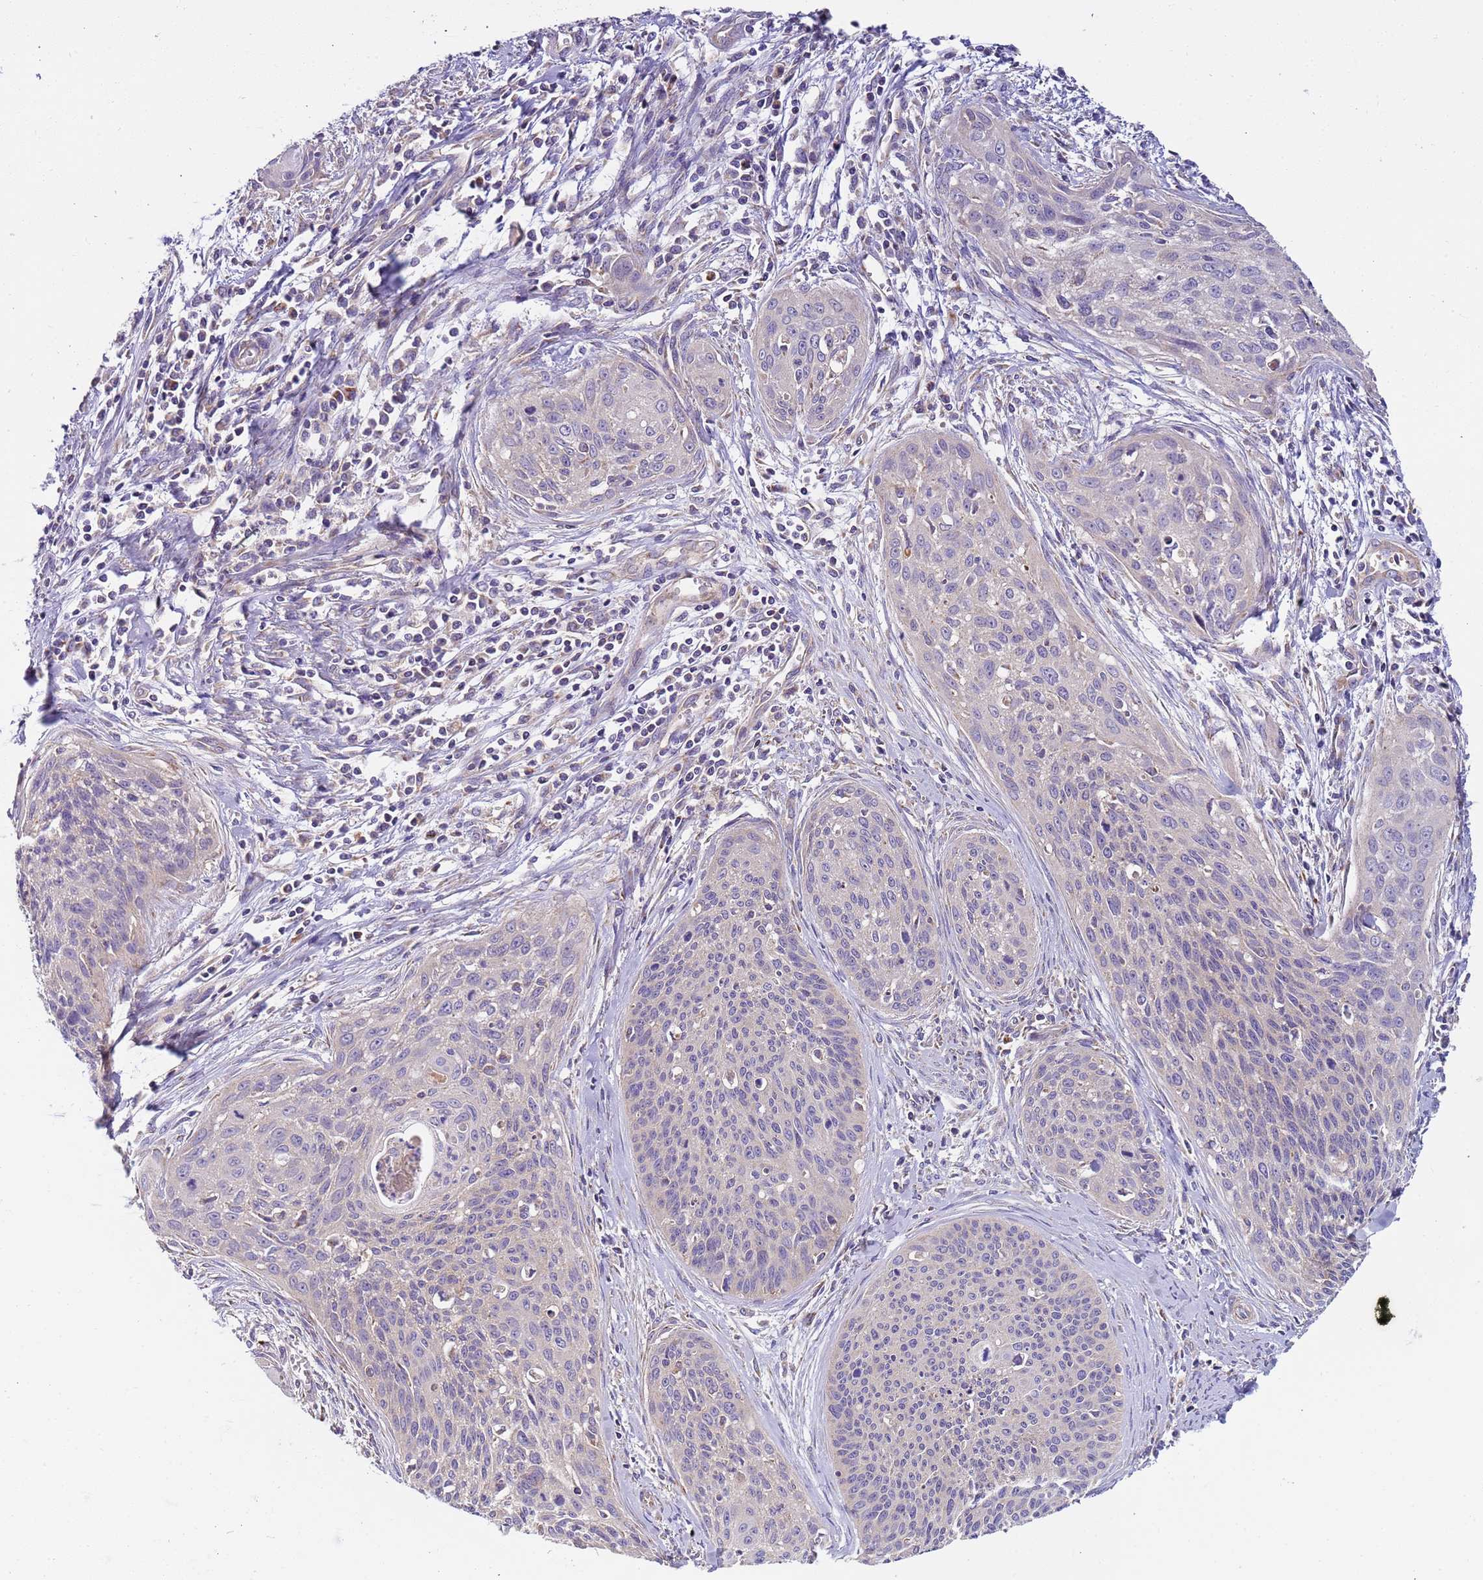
{"staining": {"intensity": "negative", "quantity": "none", "location": "none"}, "tissue": "cervical cancer", "cell_type": "Tumor cells", "image_type": "cancer", "snomed": [{"axis": "morphology", "description": "Squamous cell carcinoma, NOS"}, {"axis": "topography", "description": "Cervix"}], "caption": "The immunohistochemistry photomicrograph has no significant positivity in tumor cells of squamous cell carcinoma (cervical) tissue. Brightfield microscopy of immunohistochemistry stained with DAB (3,3'-diaminobenzidine) (brown) and hematoxylin (blue), captured at high magnification.", "gene": "TMEM126A", "patient": {"sex": "female", "age": 55}}